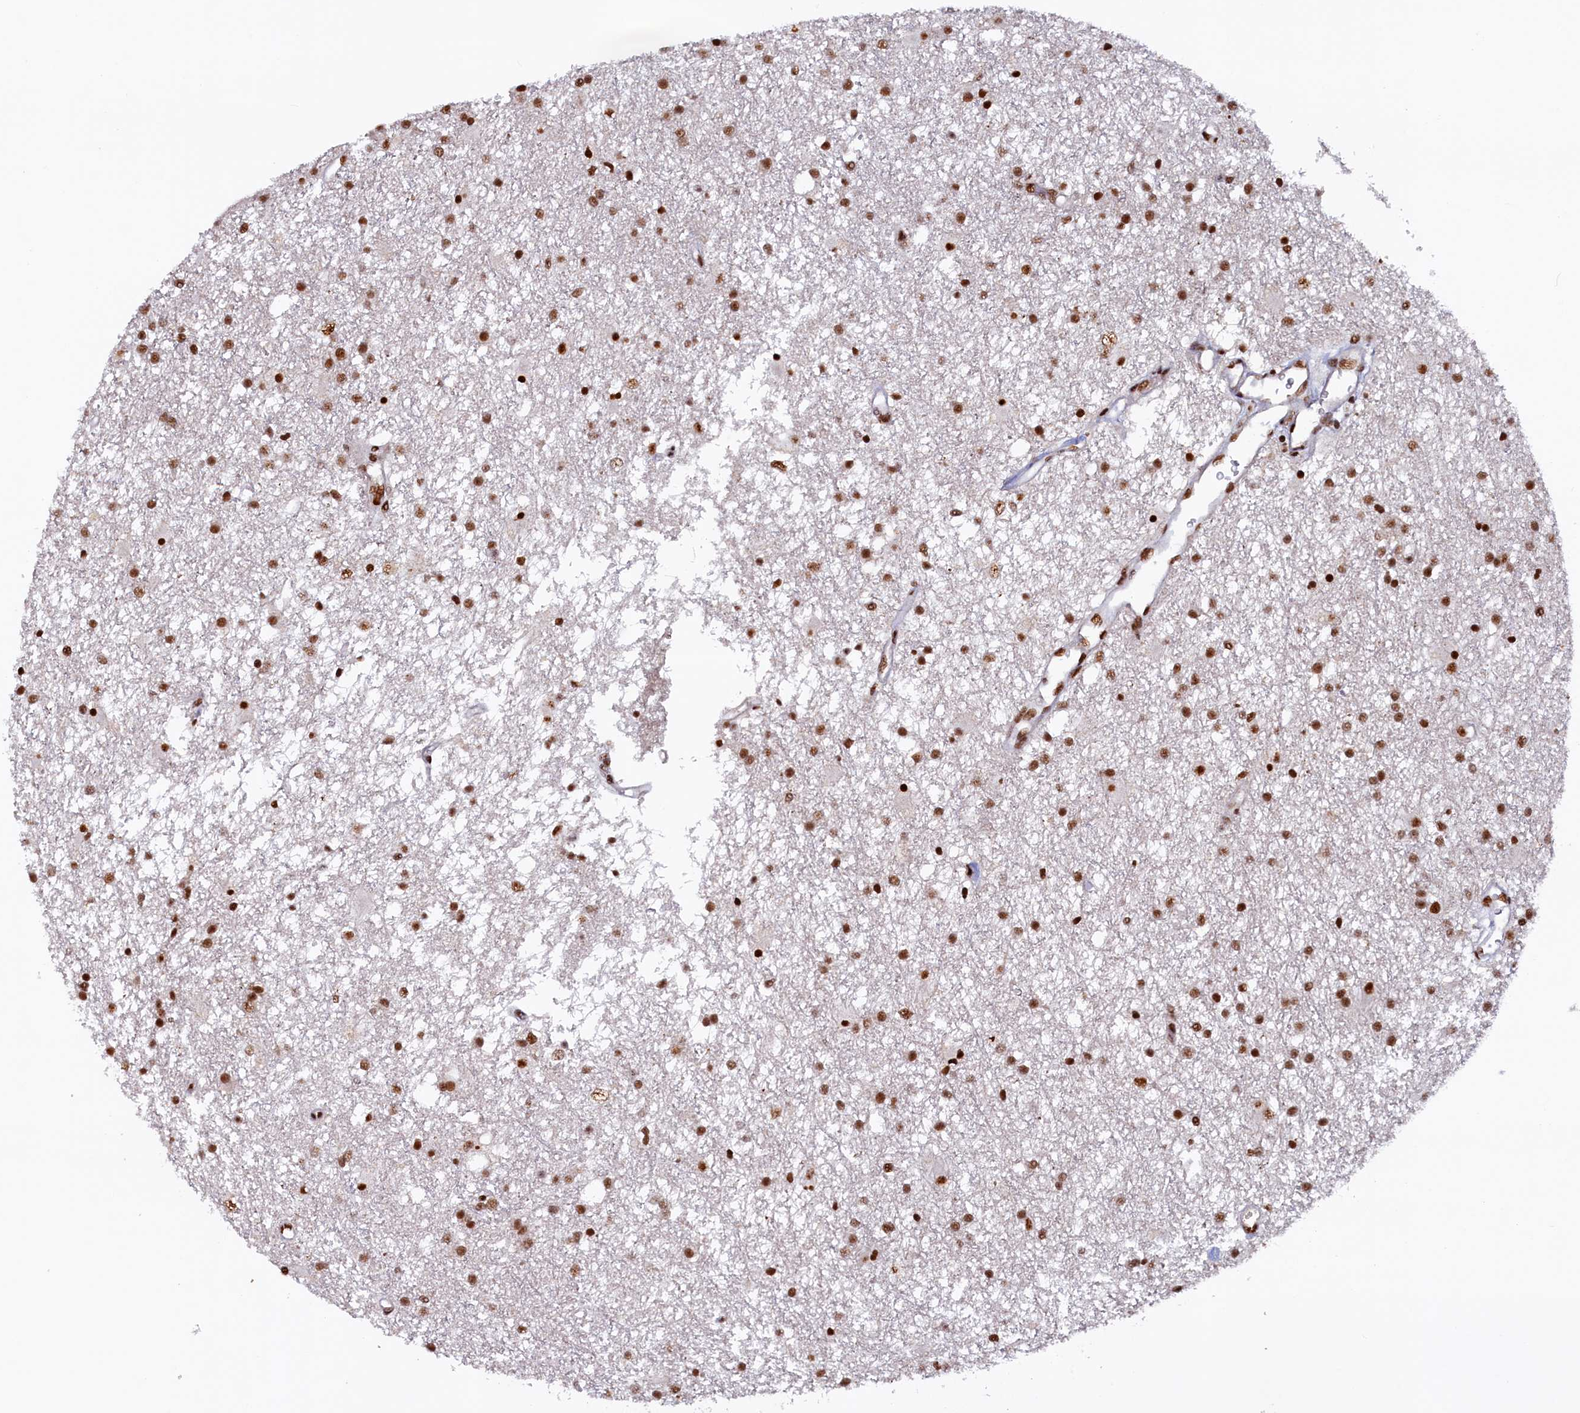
{"staining": {"intensity": "strong", "quantity": ">75%", "location": "nuclear"}, "tissue": "glioma", "cell_type": "Tumor cells", "image_type": "cancer", "snomed": [{"axis": "morphology", "description": "Glioma, malignant, High grade"}, {"axis": "topography", "description": "Brain"}], "caption": "A brown stain shows strong nuclear positivity of a protein in human malignant high-grade glioma tumor cells.", "gene": "ZC3H18", "patient": {"sex": "male", "age": 77}}